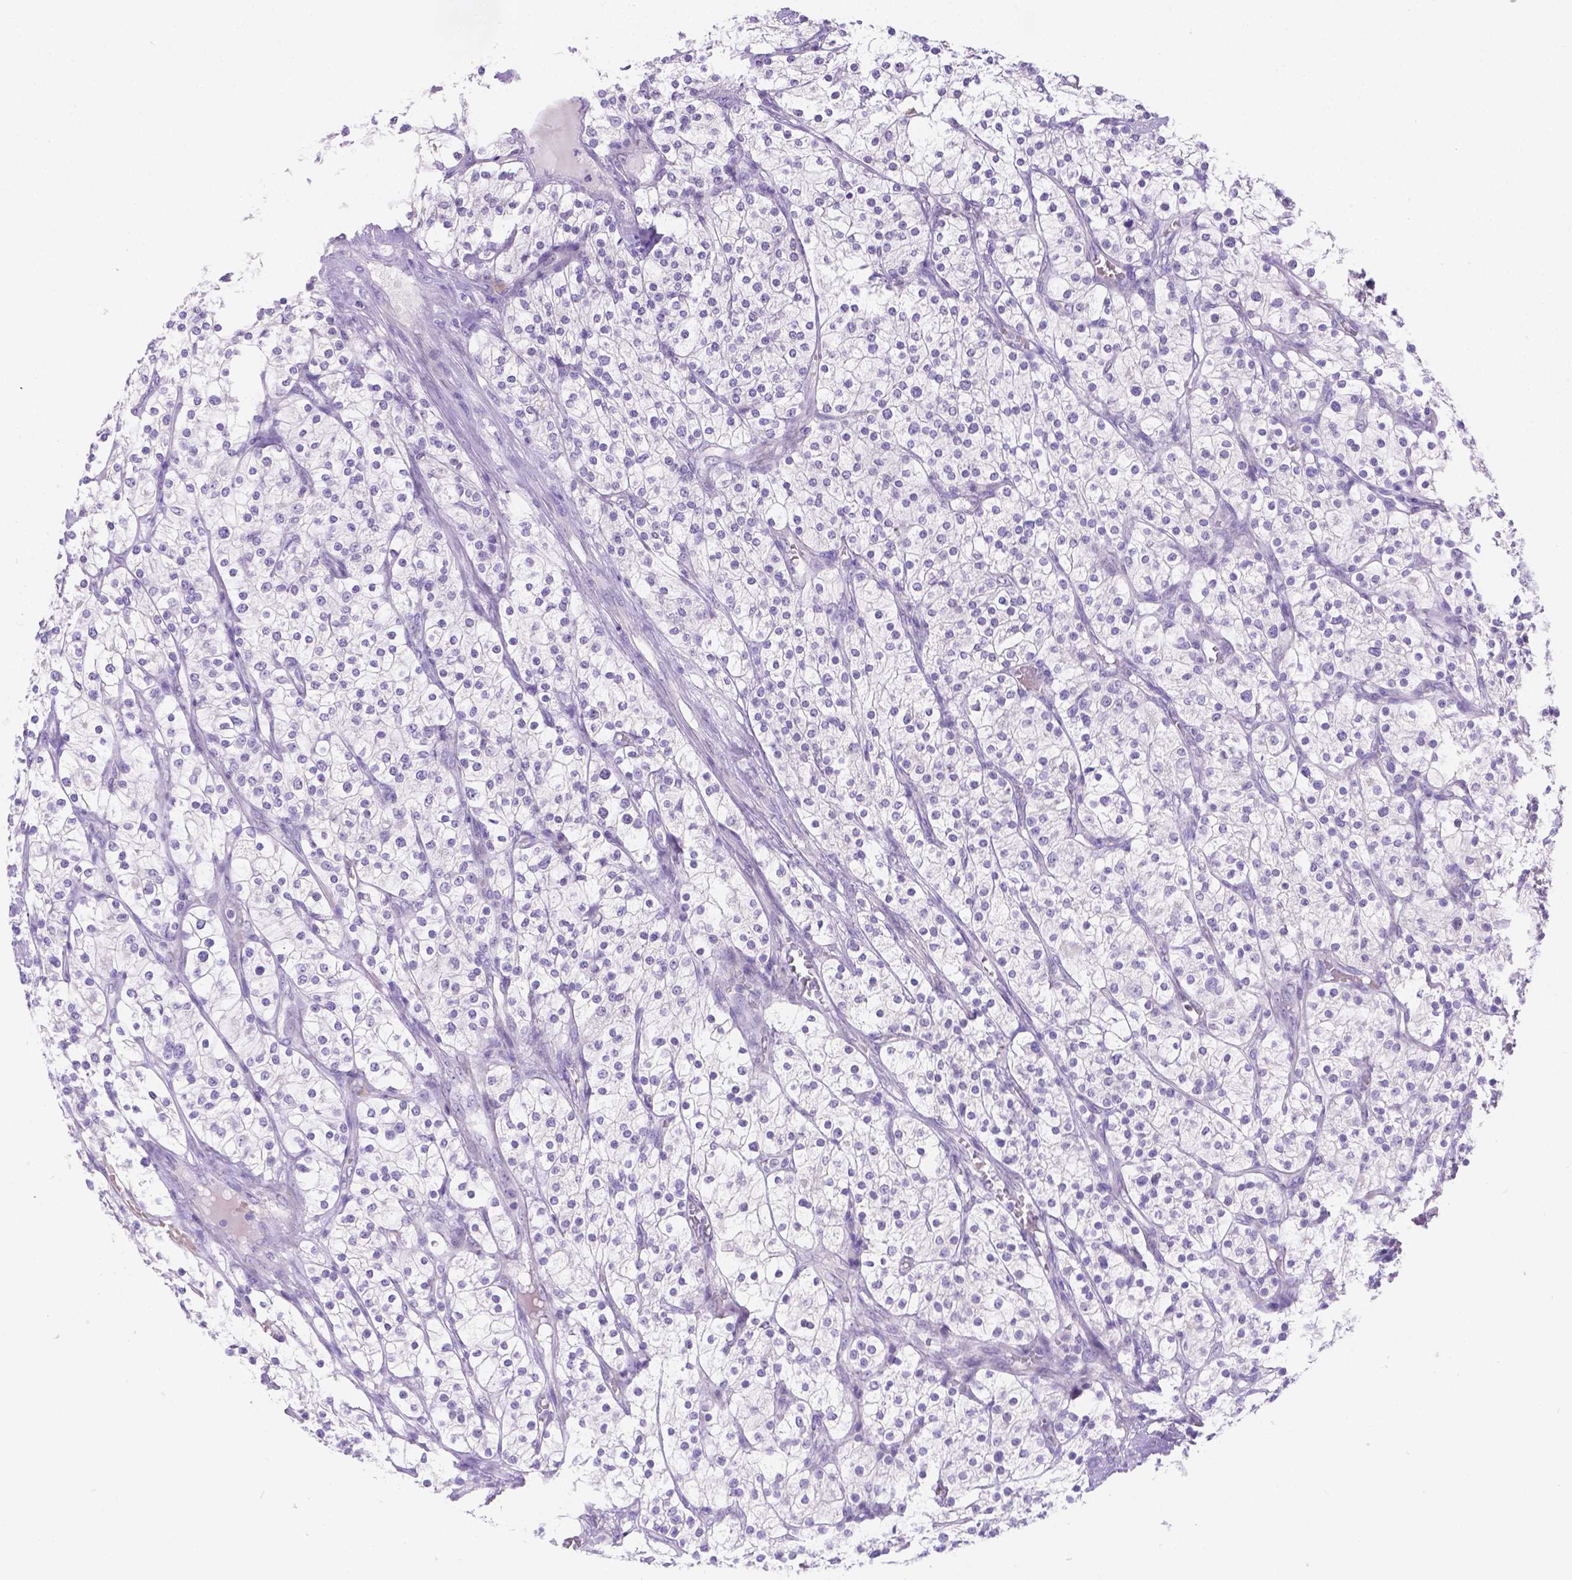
{"staining": {"intensity": "negative", "quantity": "none", "location": "none"}, "tissue": "renal cancer", "cell_type": "Tumor cells", "image_type": "cancer", "snomed": [{"axis": "morphology", "description": "Adenocarcinoma, NOS"}, {"axis": "topography", "description": "Kidney"}], "caption": "High power microscopy photomicrograph of an IHC image of adenocarcinoma (renal), revealing no significant staining in tumor cells.", "gene": "CD96", "patient": {"sex": "male", "age": 80}}